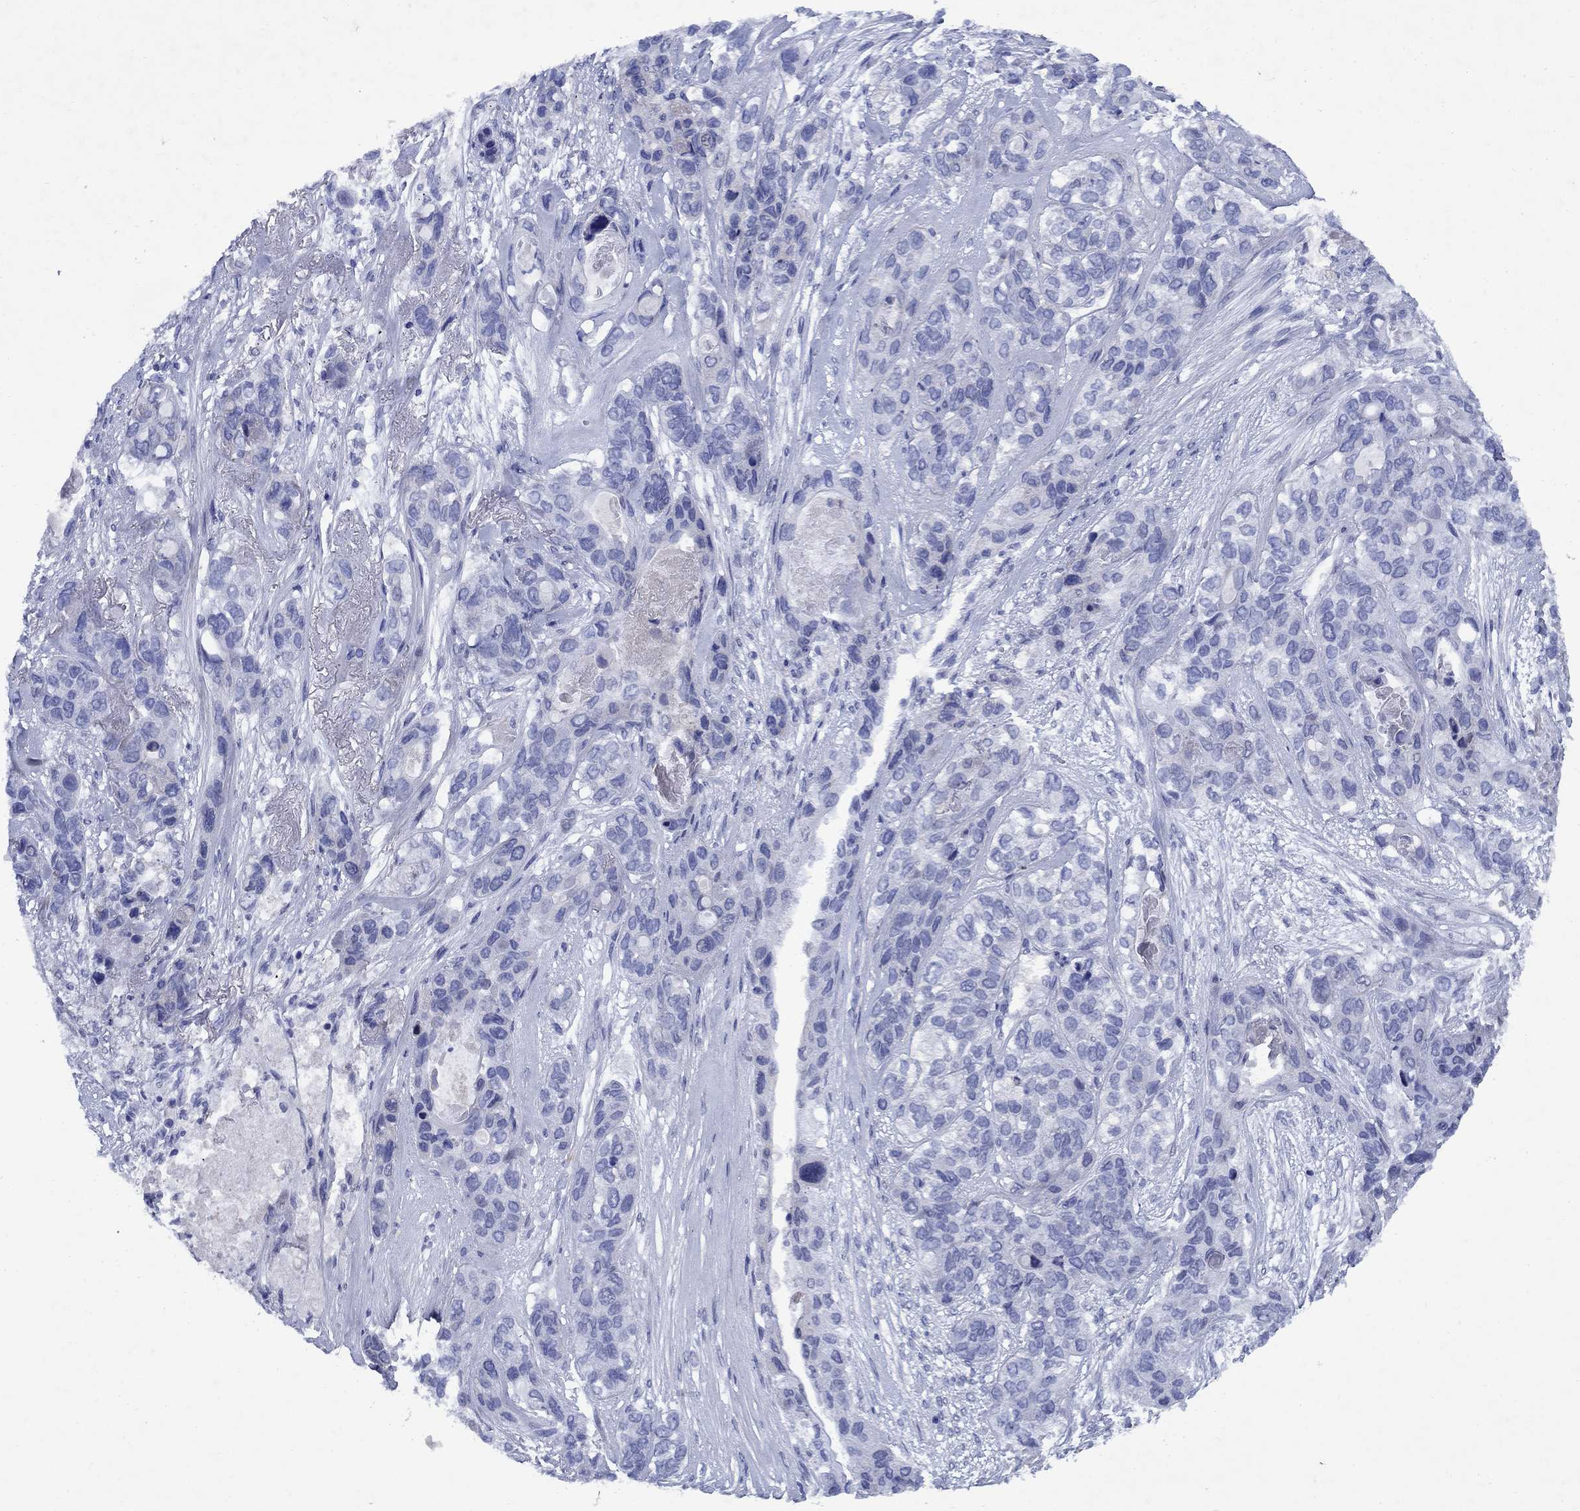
{"staining": {"intensity": "negative", "quantity": "none", "location": "none"}, "tissue": "lung cancer", "cell_type": "Tumor cells", "image_type": "cancer", "snomed": [{"axis": "morphology", "description": "Squamous cell carcinoma, NOS"}, {"axis": "topography", "description": "Lung"}], "caption": "Immunohistochemistry image of human squamous cell carcinoma (lung) stained for a protein (brown), which reveals no positivity in tumor cells.", "gene": "STAB2", "patient": {"sex": "female", "age": 70}}